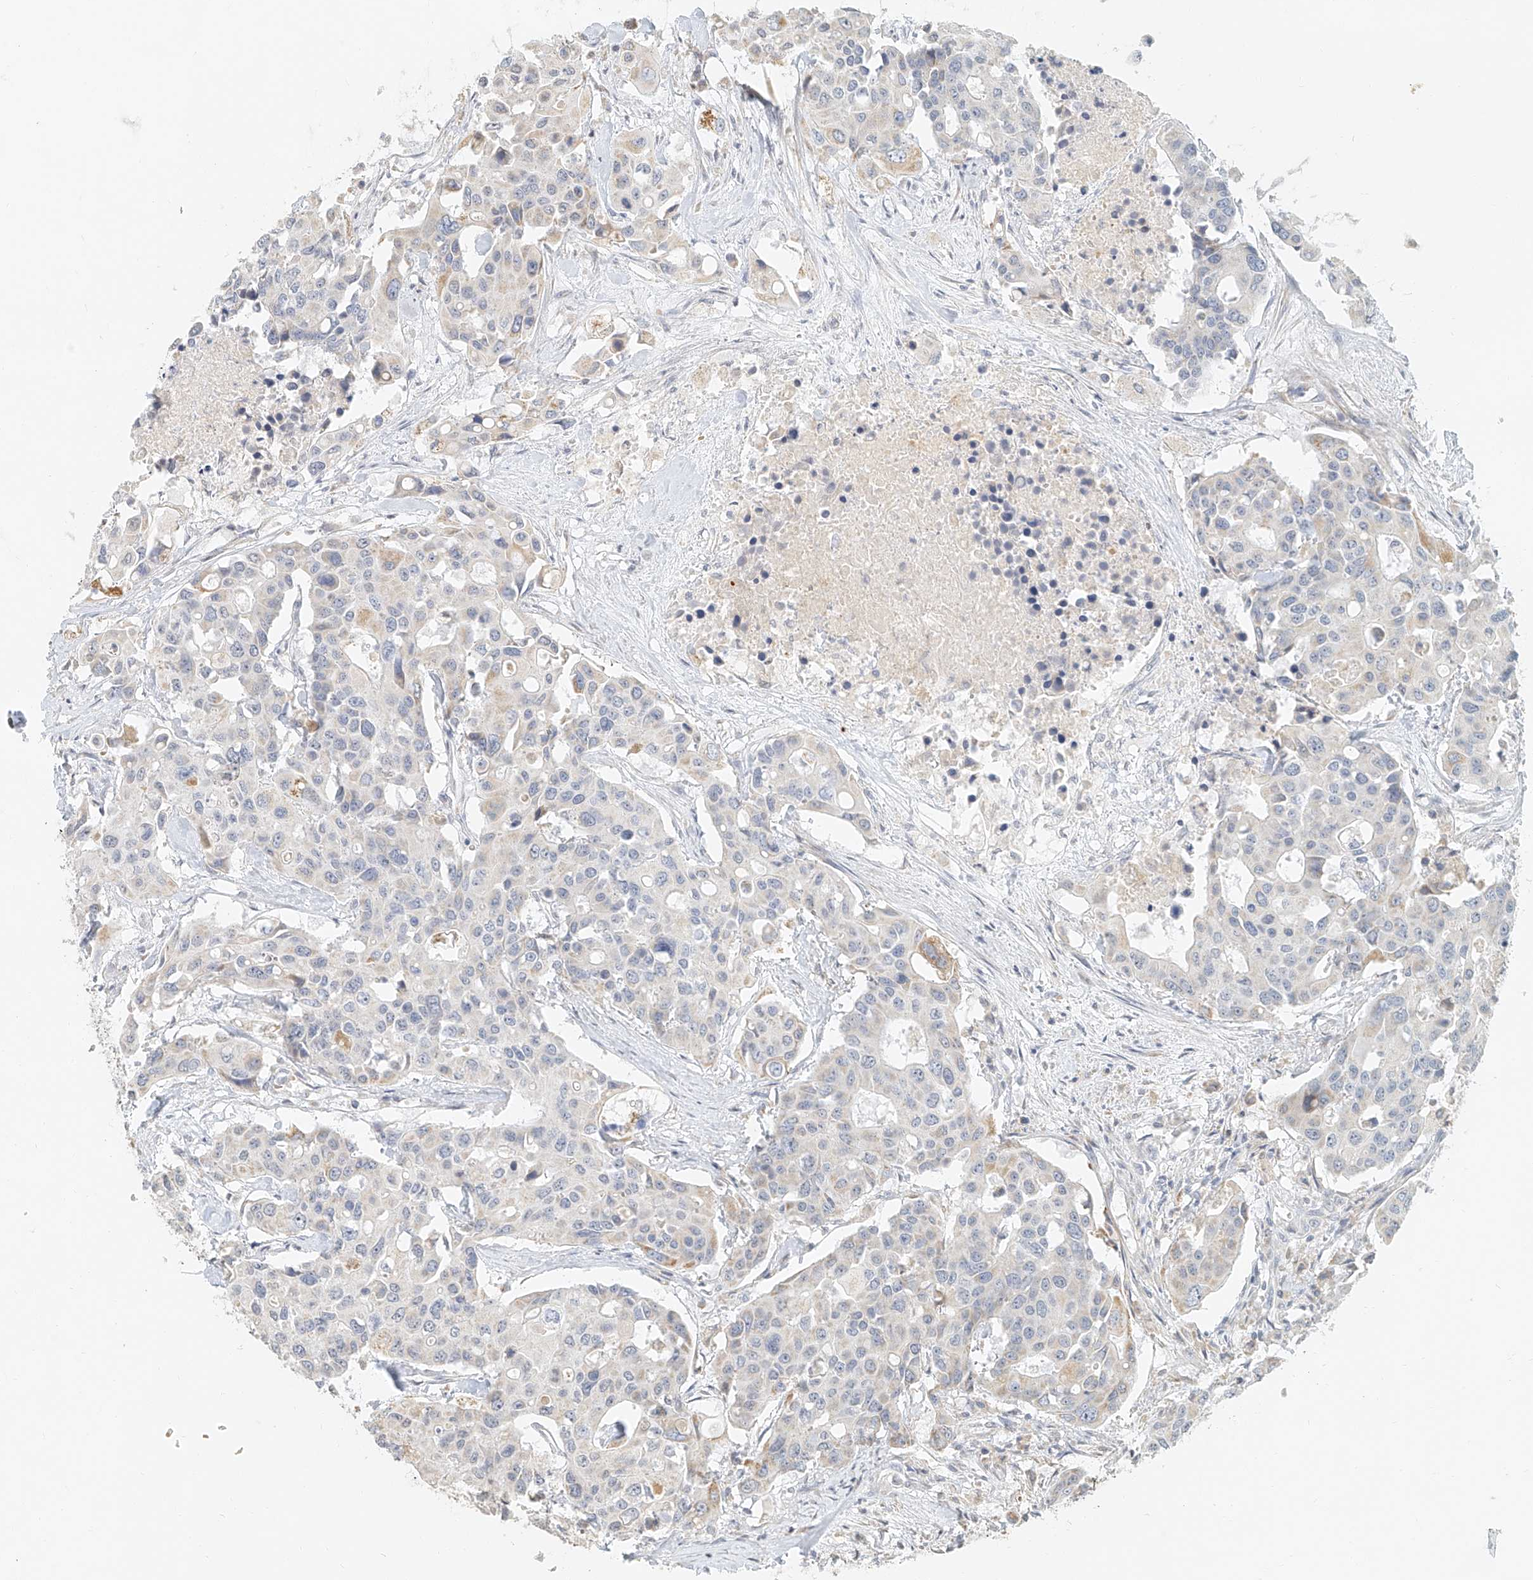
{"staining": {"intensity": "negative", "quantity": "none", "location": "none"}, "tissue": "colorectal cancer", "cell_type": "Tumor cells", "image_type": "cancer", "snomed": [{"axis": "morphology", "description": "Adenocarcinoma, NOS"}, {"axis": "topography", "description": "Colon"}], "caption": "IHC of colorectal cancer shows no positivity in tumor cells.", "gene": "CXorf58", "patient": {"sex": "male", "age": 77}}